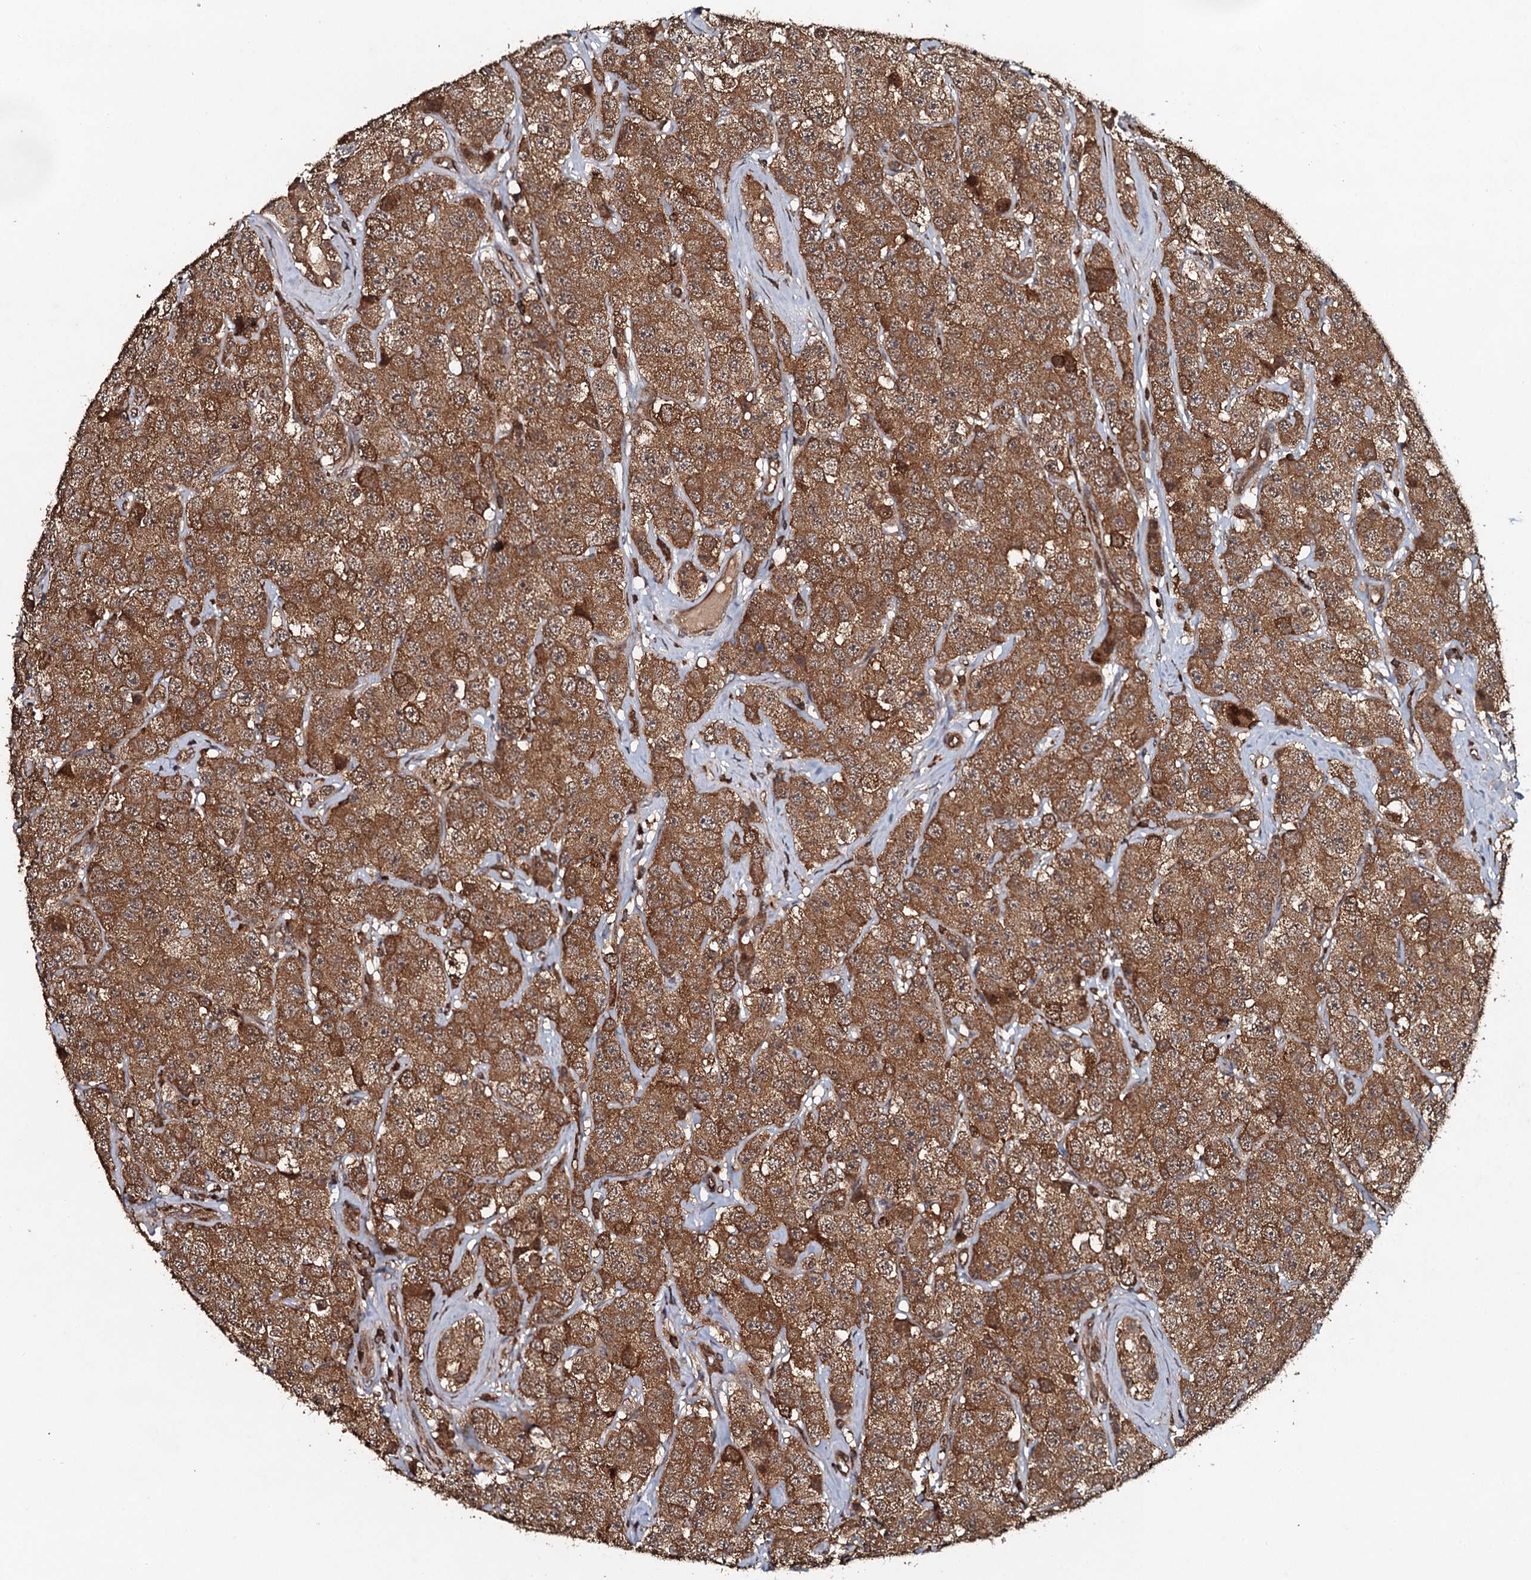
{"staining": {"intensity": "moderate", "quantity": ">75%", "location": "cytoplasmic/membranous"}, "tissue": "testis cancer", "cell_type": "Tumor cells", "image_type": "cancer", "snomed": [{"axis": "morphology", "description": "Seminoma, NOS"}, {"axis": "topography", "description": "Testis"}], "caption": "Protein positivity by immunohistochemistry (IHC) exhibits moderate cytoplasmic/membranous positivity in approximately >75% of tumor cells in testis seminoma.", "gene": "ADGRG3", "patient": {"sex": "male", "age": 28}}